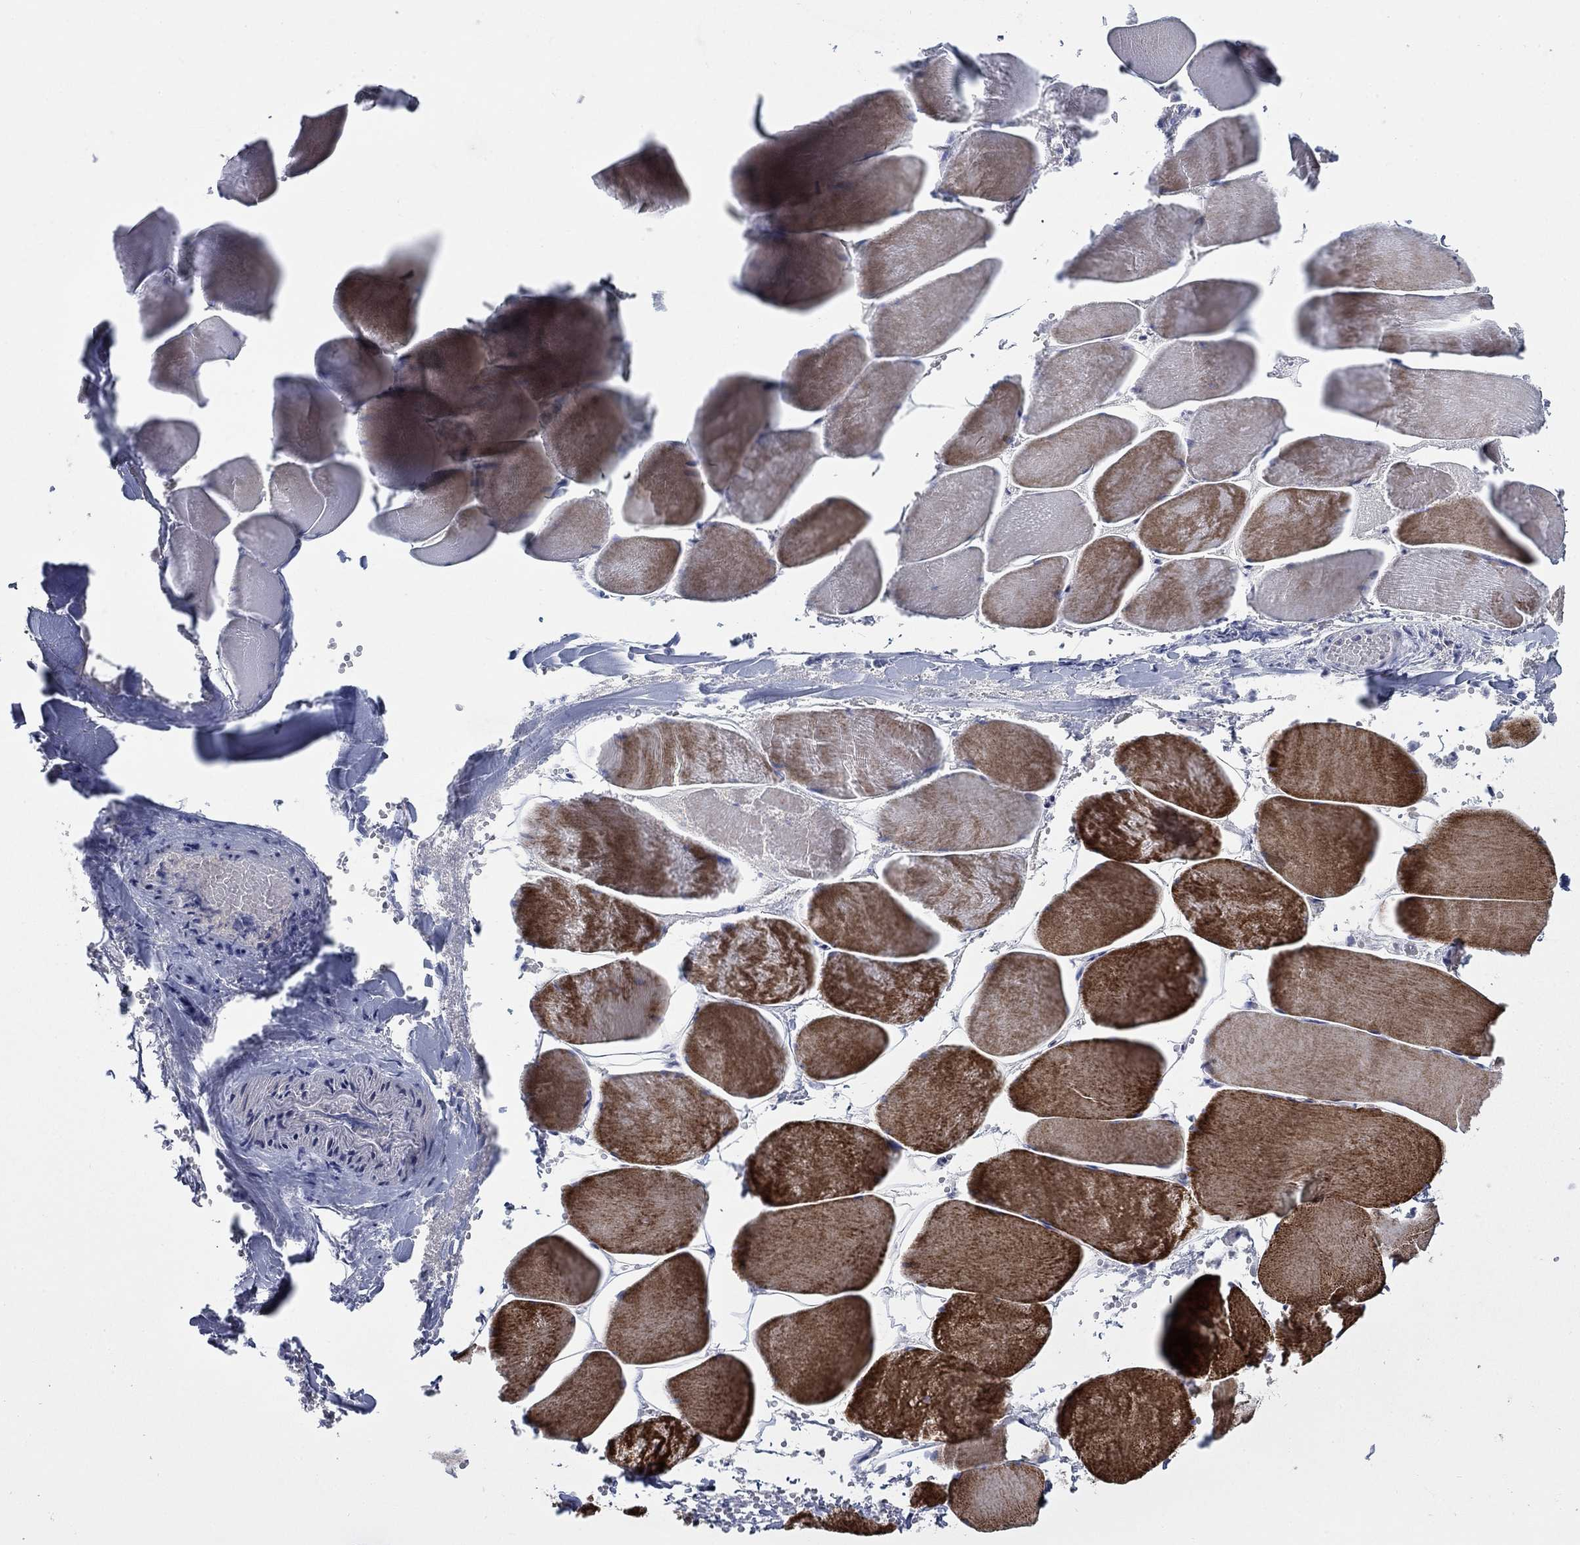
{"staining": {"intensity": "strong", "quantity": ">75%", "location": "cytoplasmic/membranous"}, "tissue": "skeletal muscle", "cell_type": "Myocytes", "image_type": "normal", "snomed": [{"axis": "morphology", "description": "Normal tissue, NOS"}, {"axis": "morphology", "description": "Malignant melanoma, Metastatic site"}, {"axis": "topography", "description": "Skeletal muscle"}], "caption": "Protein staining demonstrates strong cytoplasmic/membranous expression in approximately >75% of myocytes in normal skeletal muscle. Nuclei are stained in blue.", "gene": "TMEM249", "patient": {"sex": "male", "age": 50}}